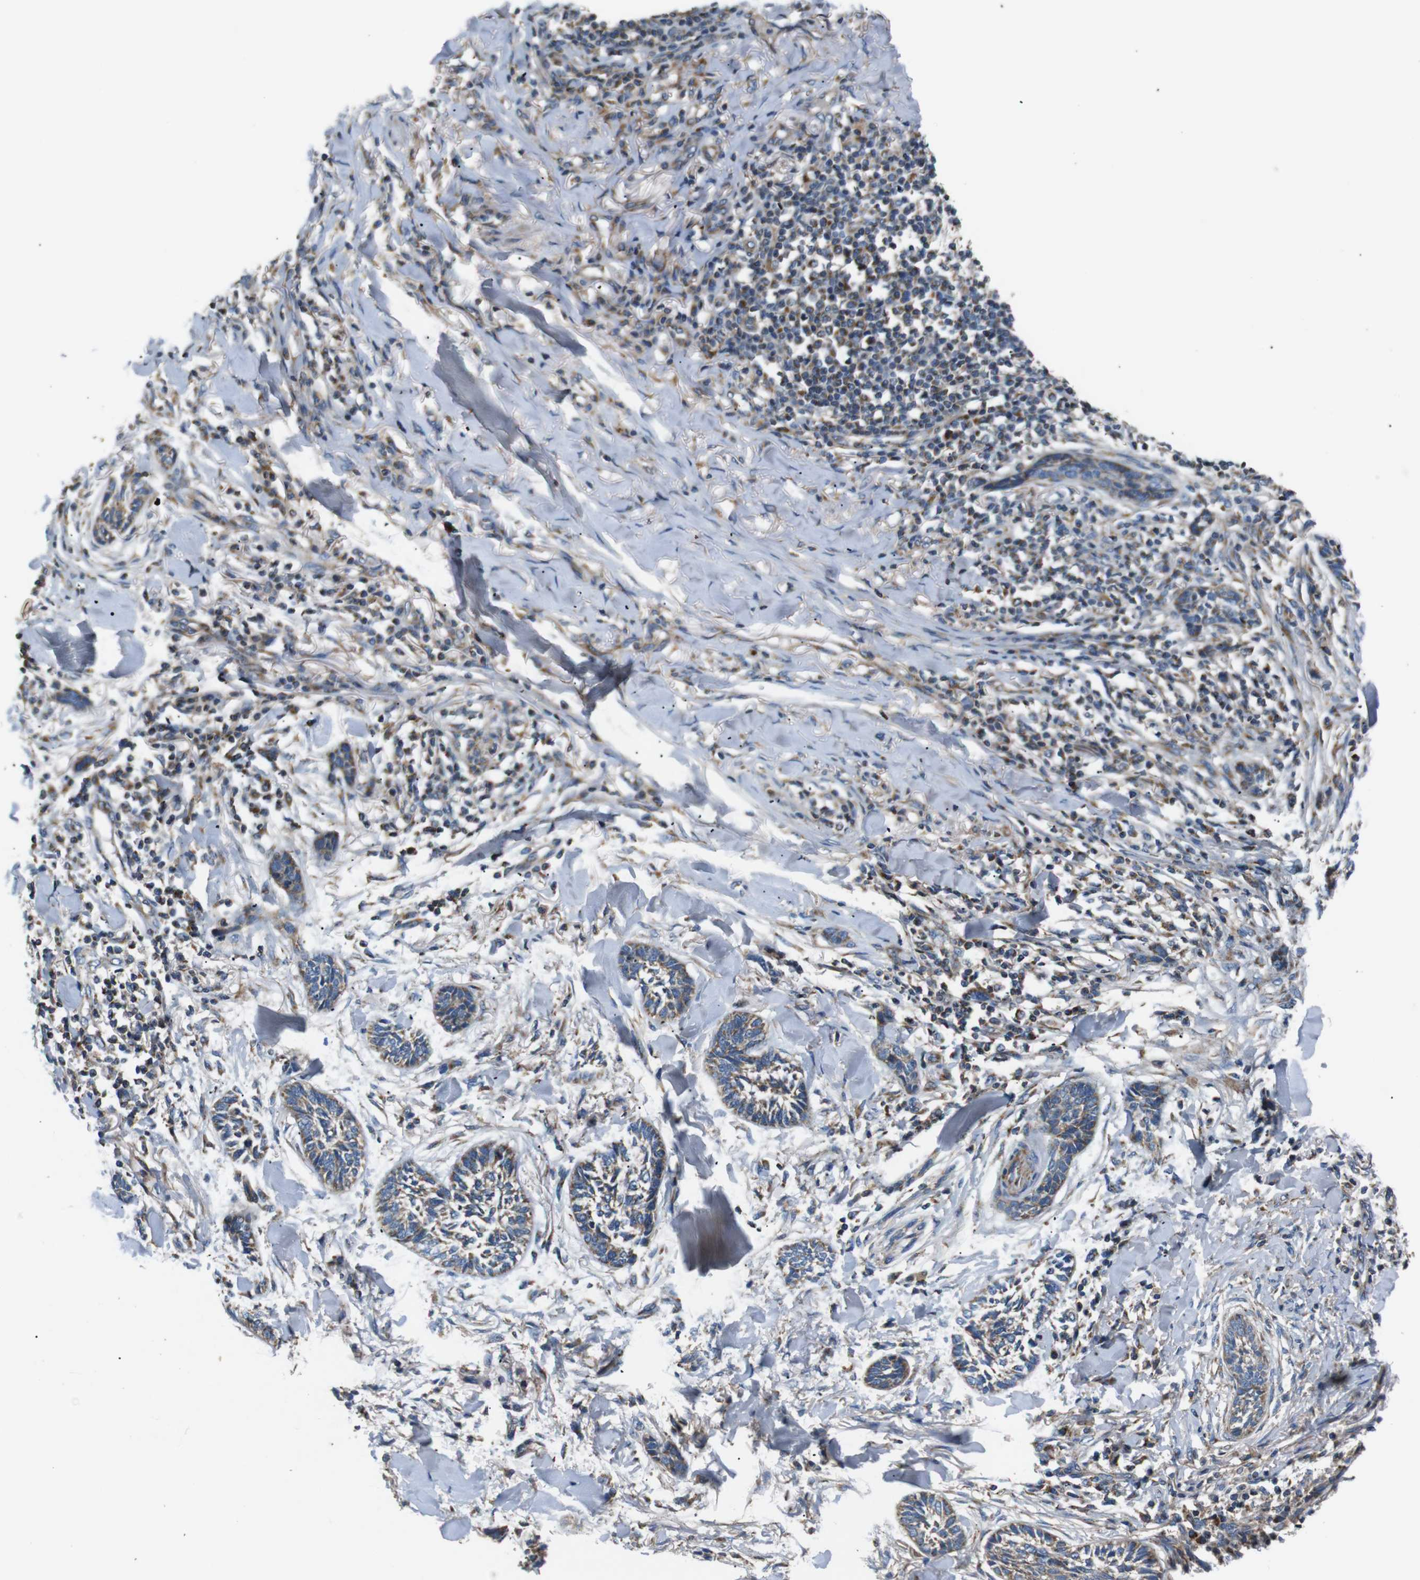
{"staining": {"intensity": "moderate", "quantity": "25%-75%", "location": "cytoplasmic/membranous"}, "tissue": "skin cancer", "cell_type": "Tumor cells", "image_type": "cancer", "snomed": [{"axis": "morphology", "description": "Papilloma, NOS"}, {"axis": "morphology", "description": "Basal cell carcinoma"}, {"axis": "topography", "description": "Skin"}], "caption": "This histopathology image displays immunohistochemistry staining of human skin papilloma, with medium moderate cytoplasmic/membranous expression in approximately 25%-75% of tumor cells.", "gene": "NETO2", "patient": {"sex": "male", "age": 87}}